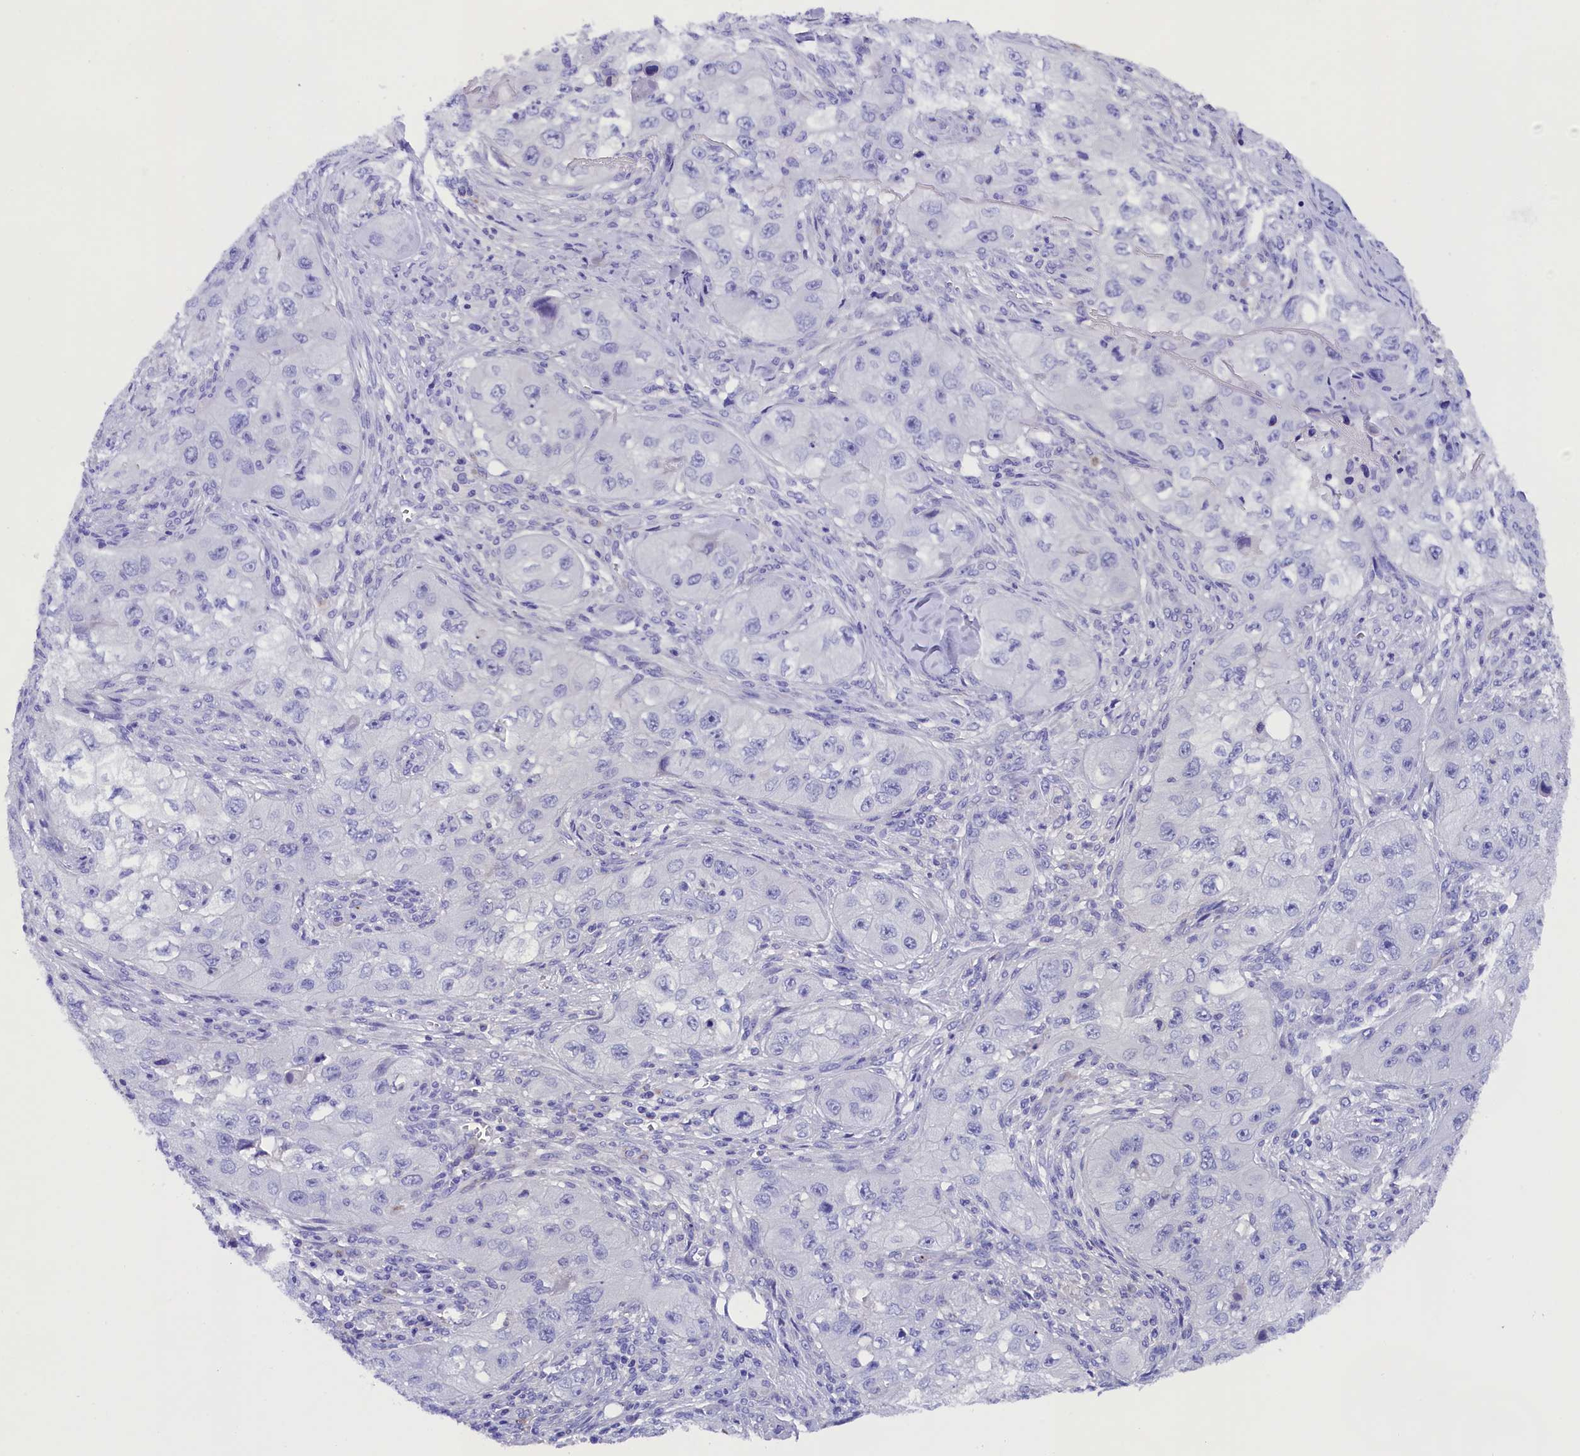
{"staining": {"intensity": "negative", "quantity": "none", "location": "none"}, "tissue": "skin cancer", "cell_type": "Tumor cells", "image_type": "cancer", "snomed": [{"axis": "morphology", "description": "Squamous cell carcinoma, NOS"}, {"axis": "topography", "description": "Skin"}, {"axis": "topography", "description": "Subcutis"}], "caption": "Tumor cells show no significant staining in skin squamous cell carcinoma. Brightfield microscopy of immunohistochemistry stained with DAB (brown) and hematoxylin (blue), captured at high magnification.", "gene": "SOD3", "patient": {"sex": "male", "age": 73}}